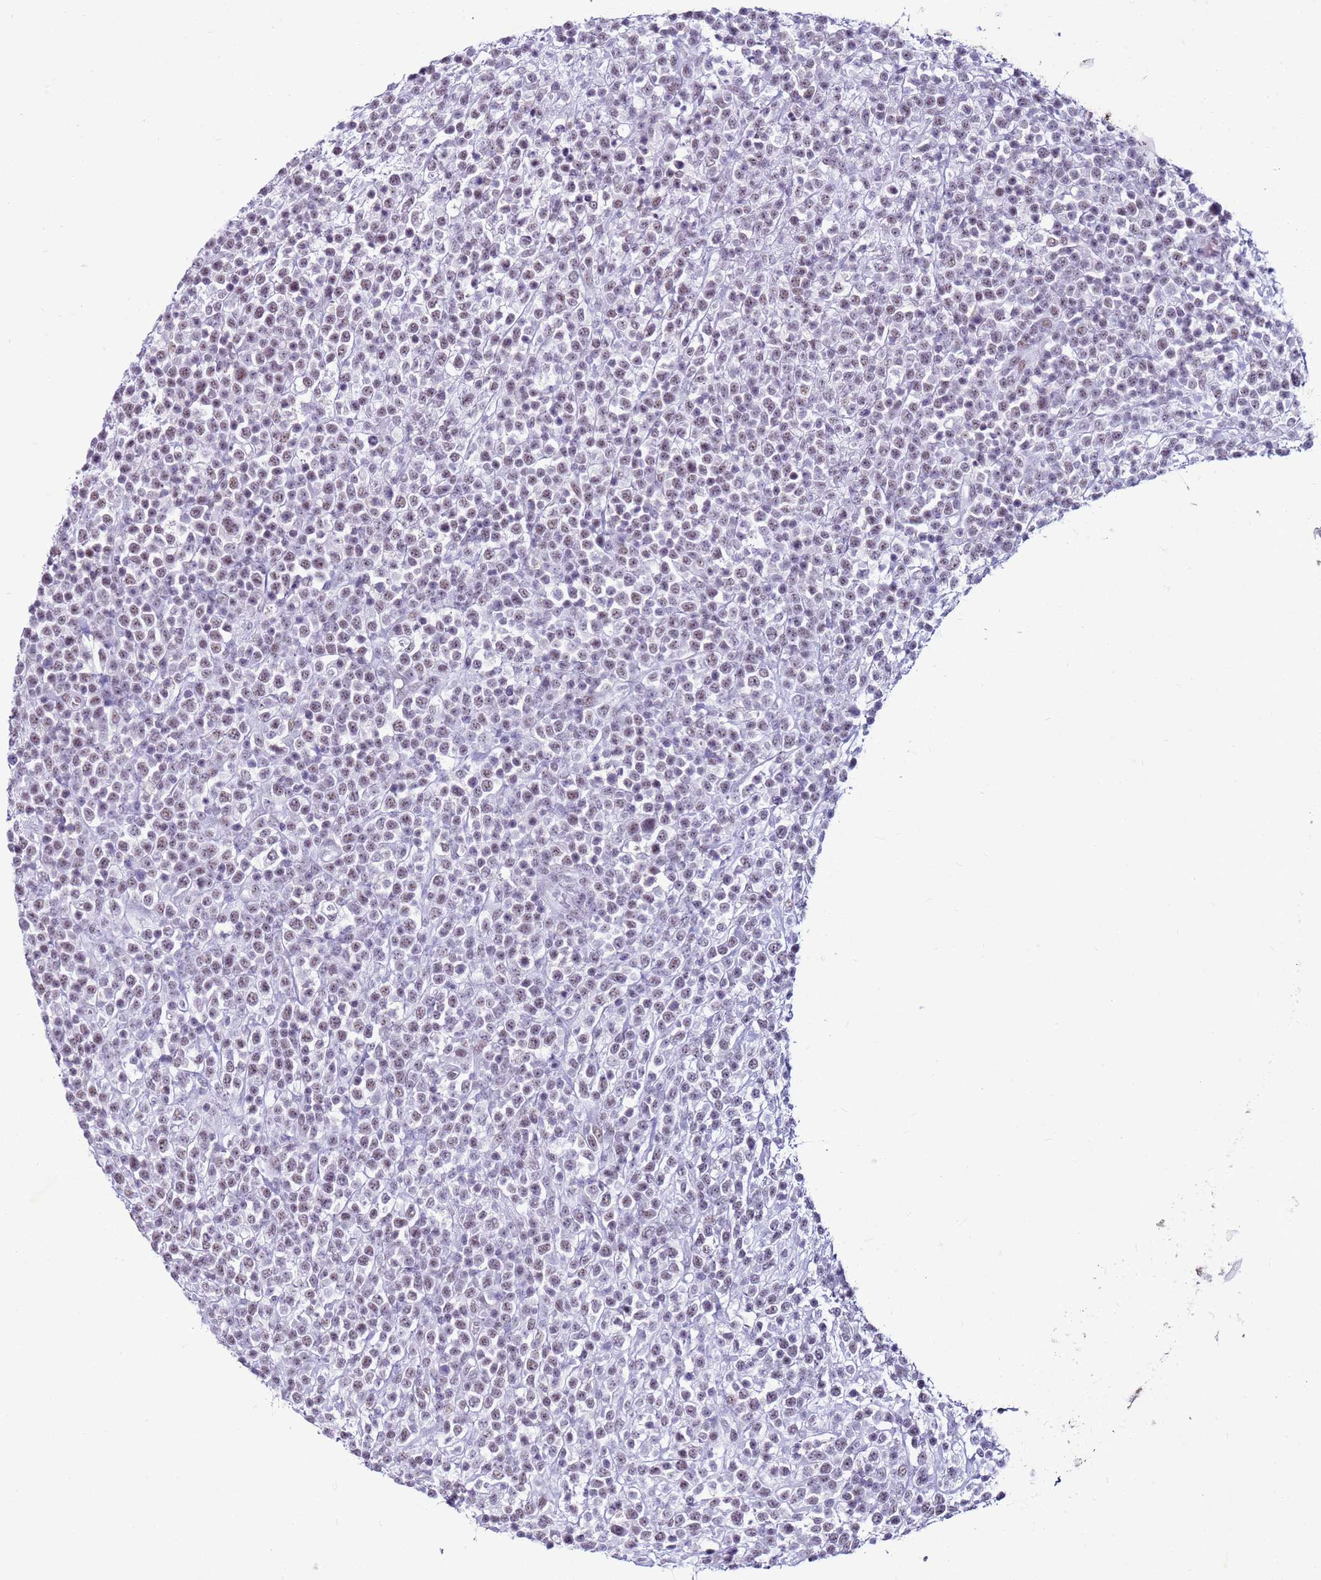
{"staining": {"intensity": "weak", "quantity": "25%-75%", "location": "nuclear"}, "tissue": "lymphoma", "cell_type": "Tumor cells", "image_type": "cancer", "snomed": [{"axis": "morphology", "description": "Malignant lymphoma, non-Hodgkin's type, High grade"}, {"axis": "topography", "description": "Colon"}], "caption": "Lymphoma was stained to show a protein in brown. There is low levels of weak nuclear expression in approximately 25%-75% of tumor cells. The protein is stained brown, and the nuclei are stained in blue (DAB IHC with brightfield microscopy, high magnification).", "gene": "DHX15", "patient": {"sex": "female", "age": 53}}